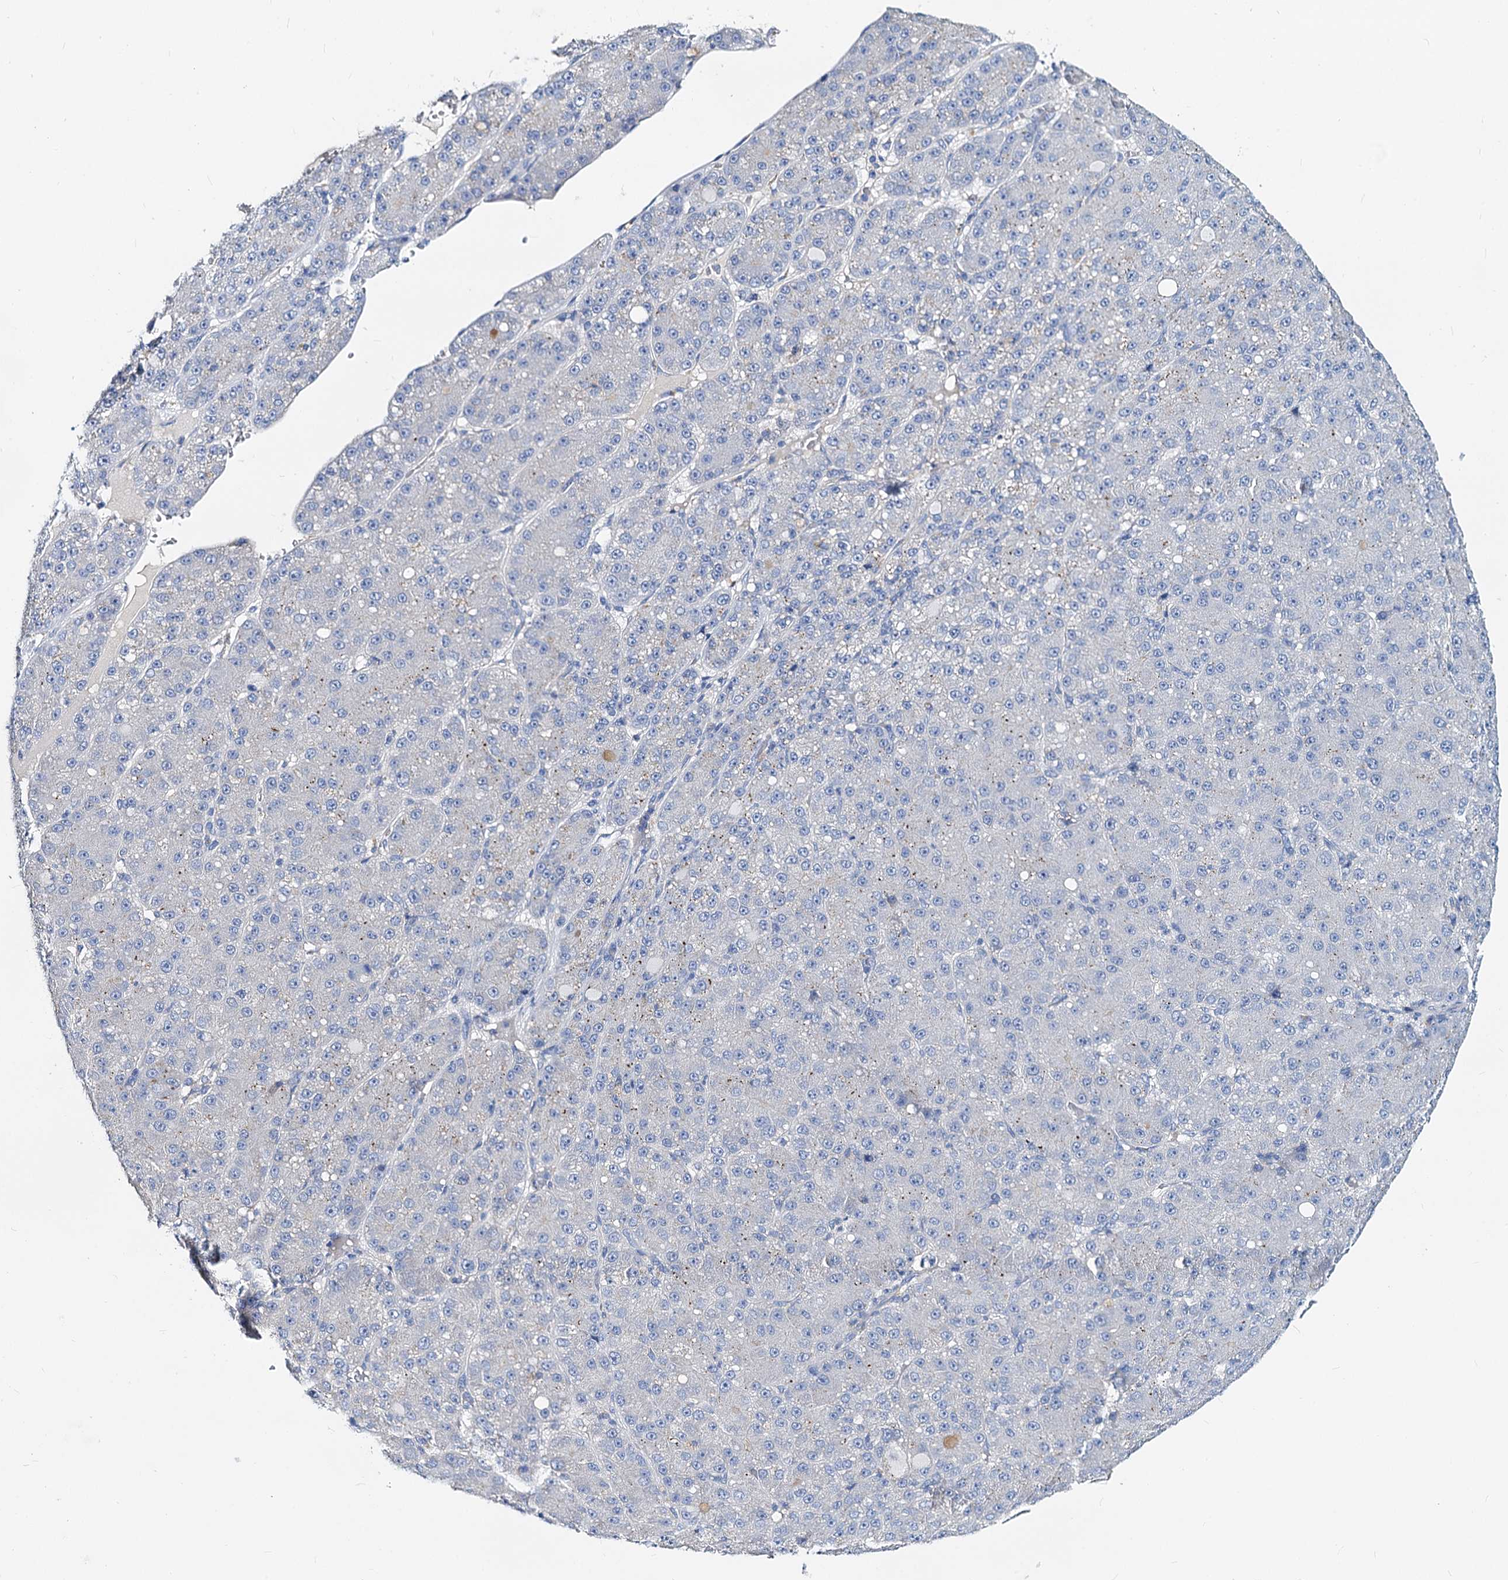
{"staining": {"intensity": "negative", "quantity": "none", "location": "none"}, "tissue": "liver cancer", "cell_type": "Tumor cells", "image_type": "cancer", "snomed": [{"axis": "morphology", "description": "Carcinoma, Hepatocellular, NOS"}, {"axis": "topography", "description": "Liver"}], "caption": "Tumor cells show no significant protein positivity in hepatocellular carcinoma (liver).", "gene": "DYDC2", "patient": {"sex": "male", "age": 67}}